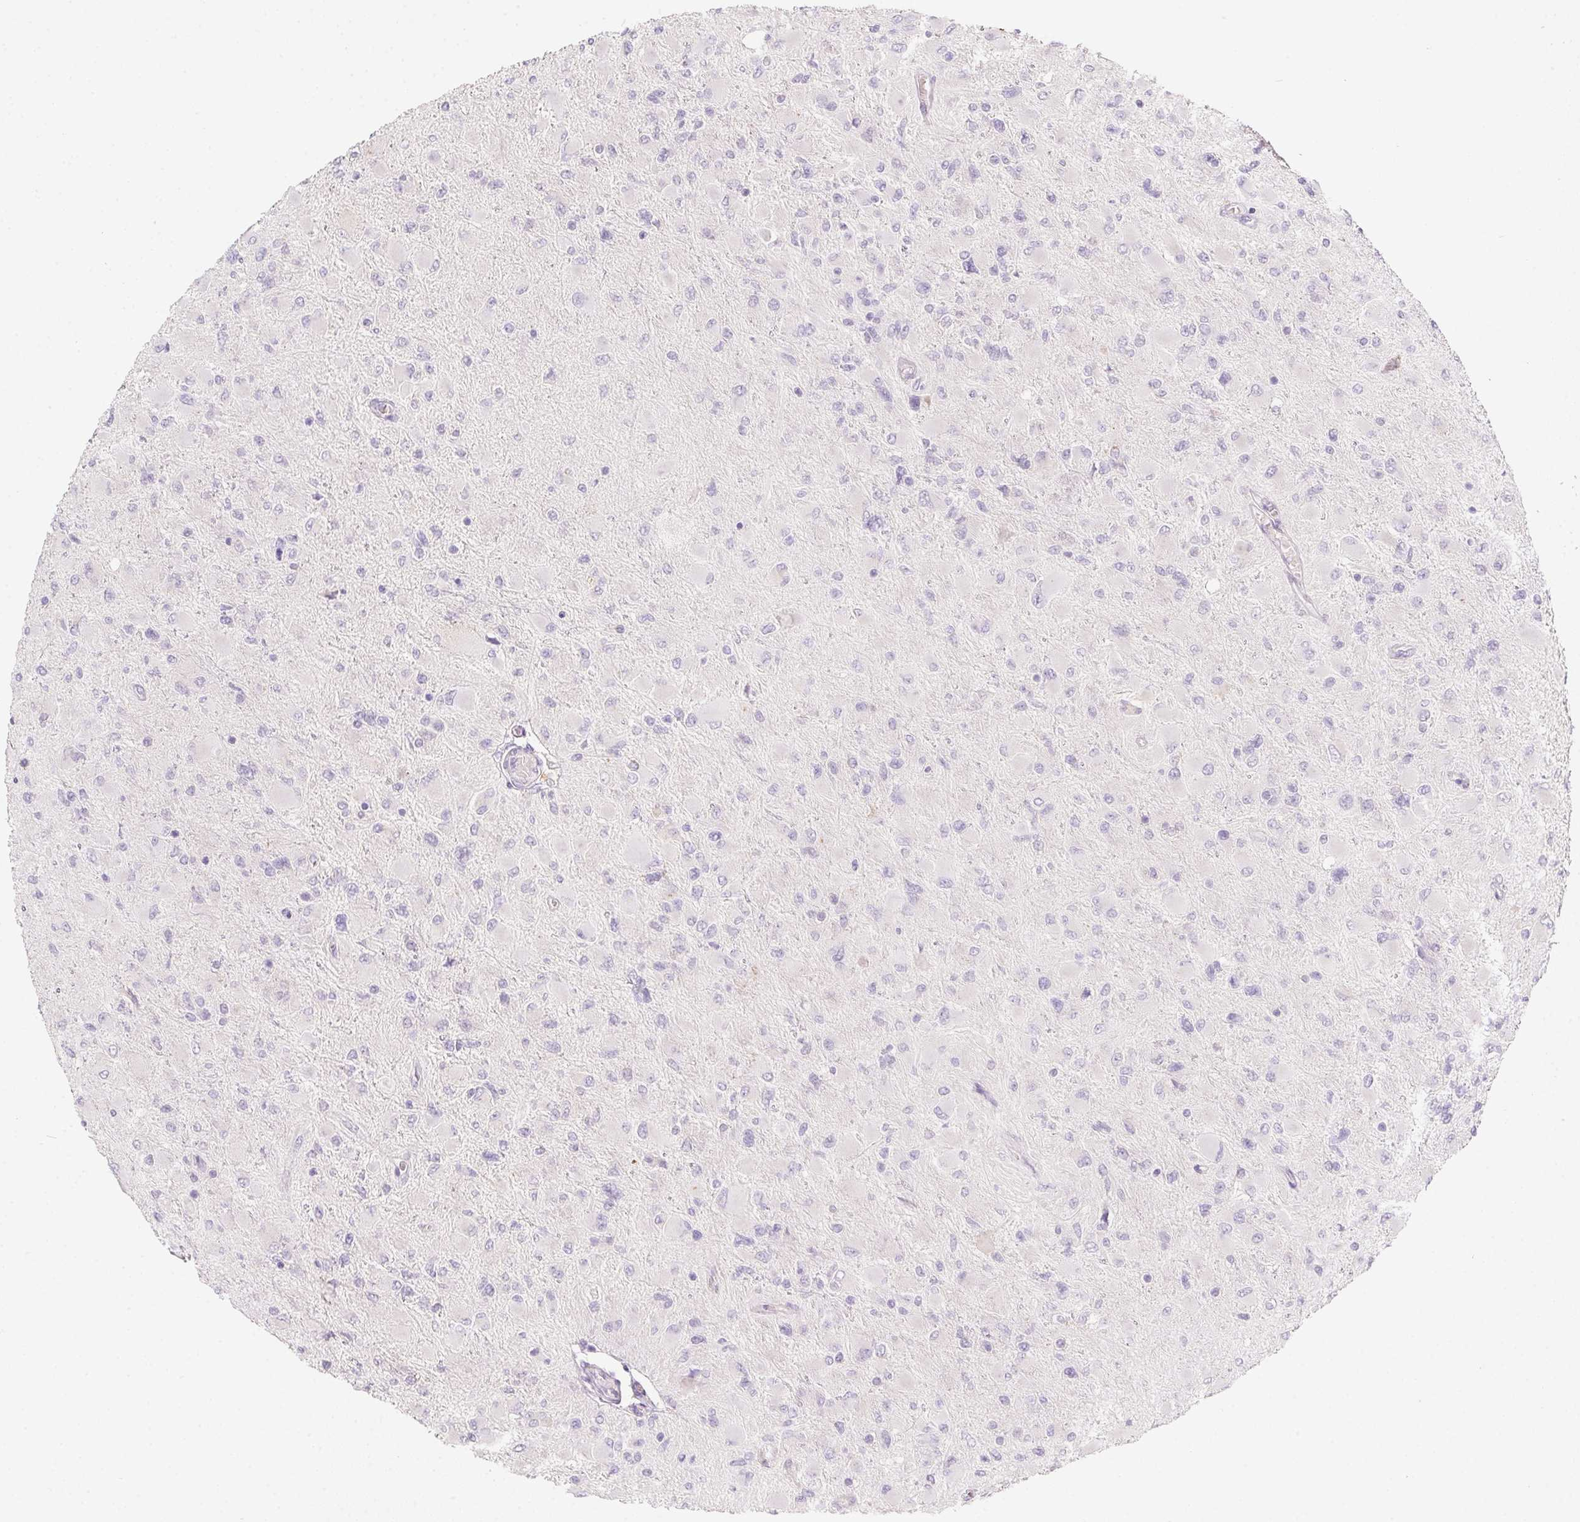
{"staining": {"intensity": "negative", "quantity": "none", "location": "none"}, "tissue": "glioma", "cell_type": "Tumor cells", "image_type": "cancer", "snomed": [{"axis": "morphology", "description": "Glioma, malignant, High grade"}, {"axis": "topography", "description": "Cerebral cortex"}], "caption": "DAB immunohistochemical staining of human glioma reveals no significant expression in tumor cells.", "gene": "DCD", "patient": {"sex": "female", "age": 36}}